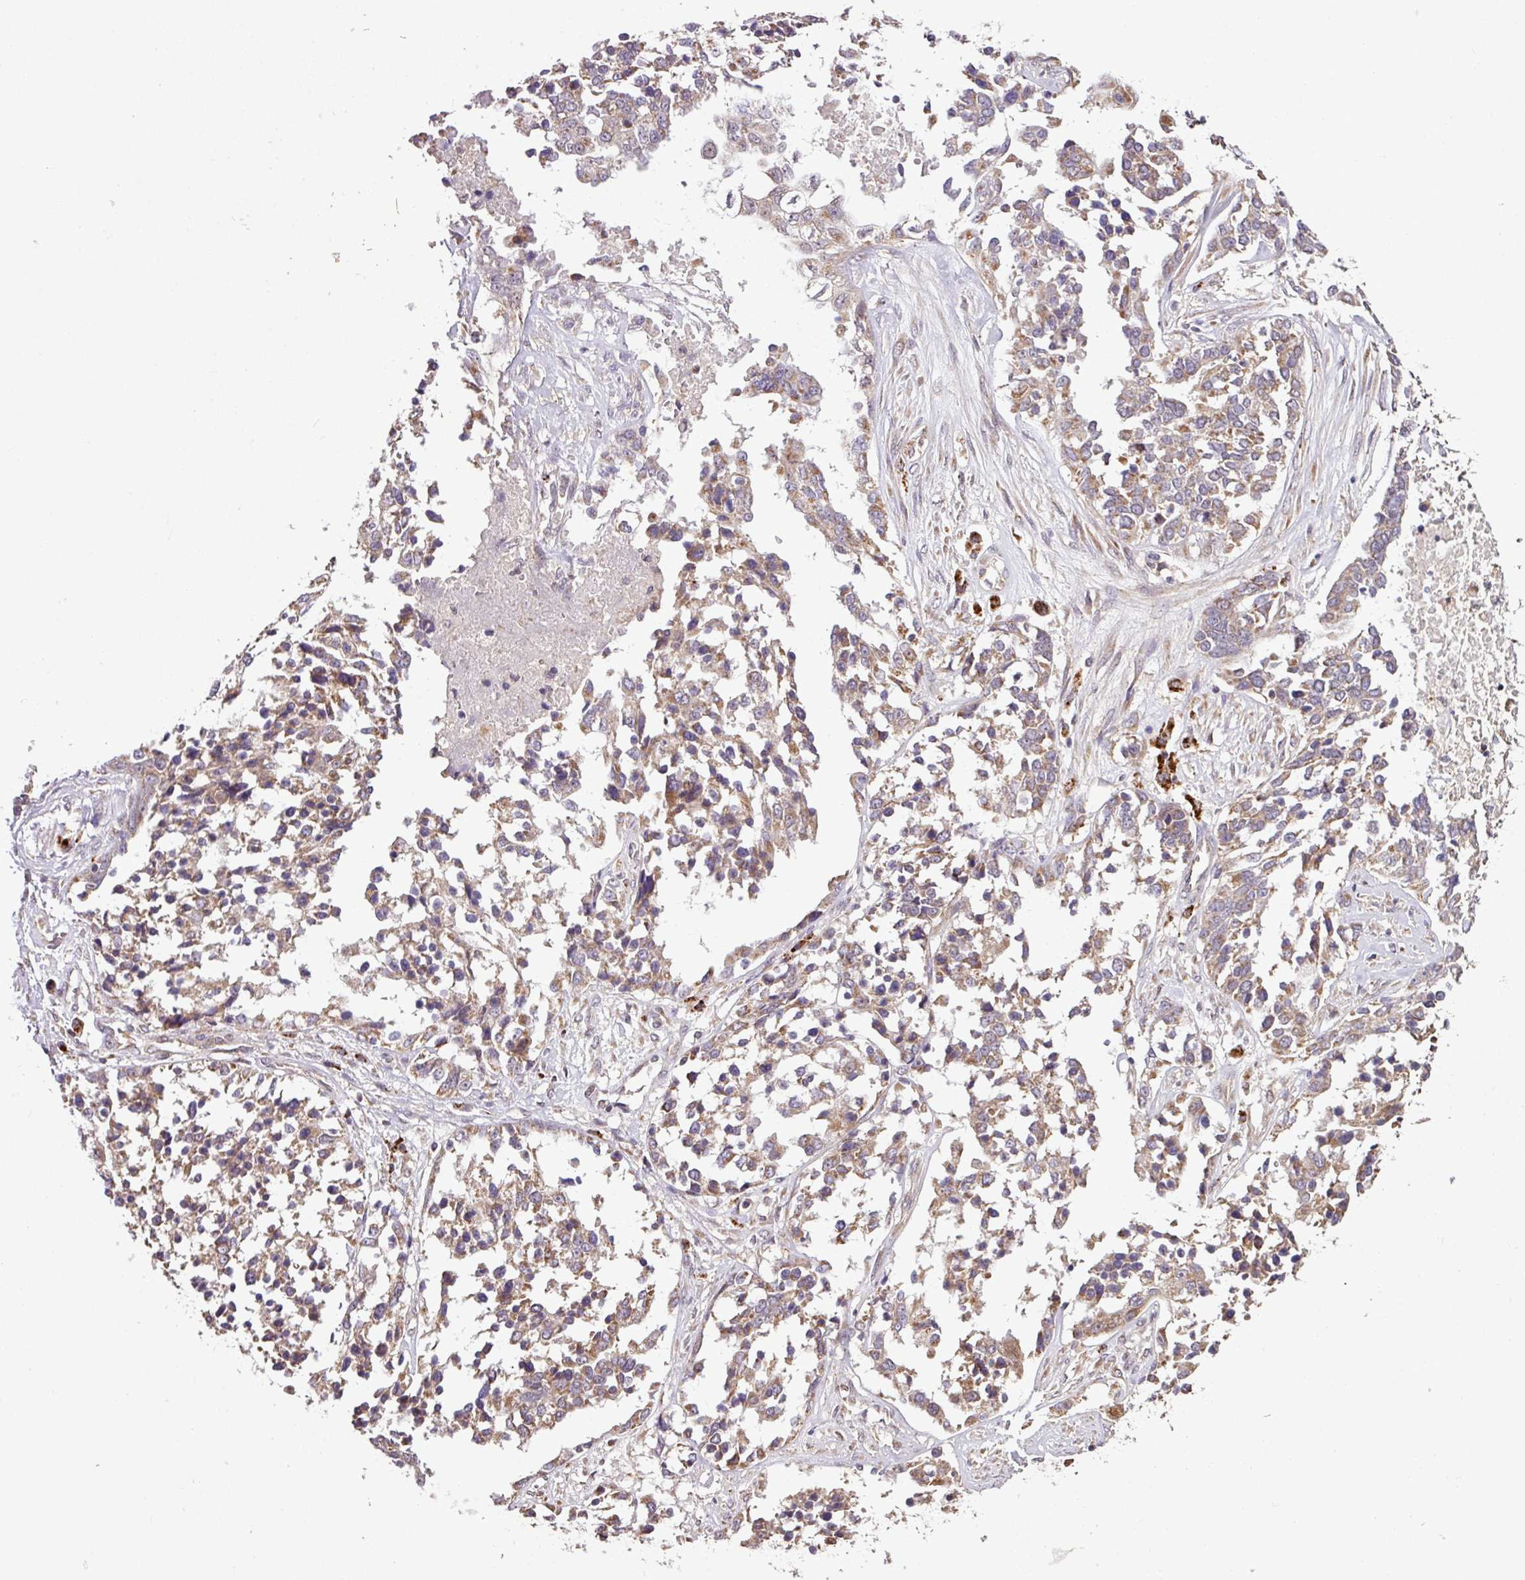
{"staining": {"intensity": "moderate", "quantity": "25%-75%", "location": "cytoplasmic/membranous"}, "tissue": "ovarian cancer", "cell_type": "Tumor cells", "image_type": "cancer", "snomed": [{"axis": "morphology", "description": "Cystadenocarcinoma, serous, NOS"}, {"axis": "topography", "description": "Ovary"}], "caption": "IHC image of ovarian serous cystadenocarcinoma stained for a protein (brown), which exhibits medium levels of moderate cytoplasmic/membranous staining in approximately 25%-75% of tumor cells.", "gene": "SMCO4", "patient": {"sex": "female", "age": 44}}